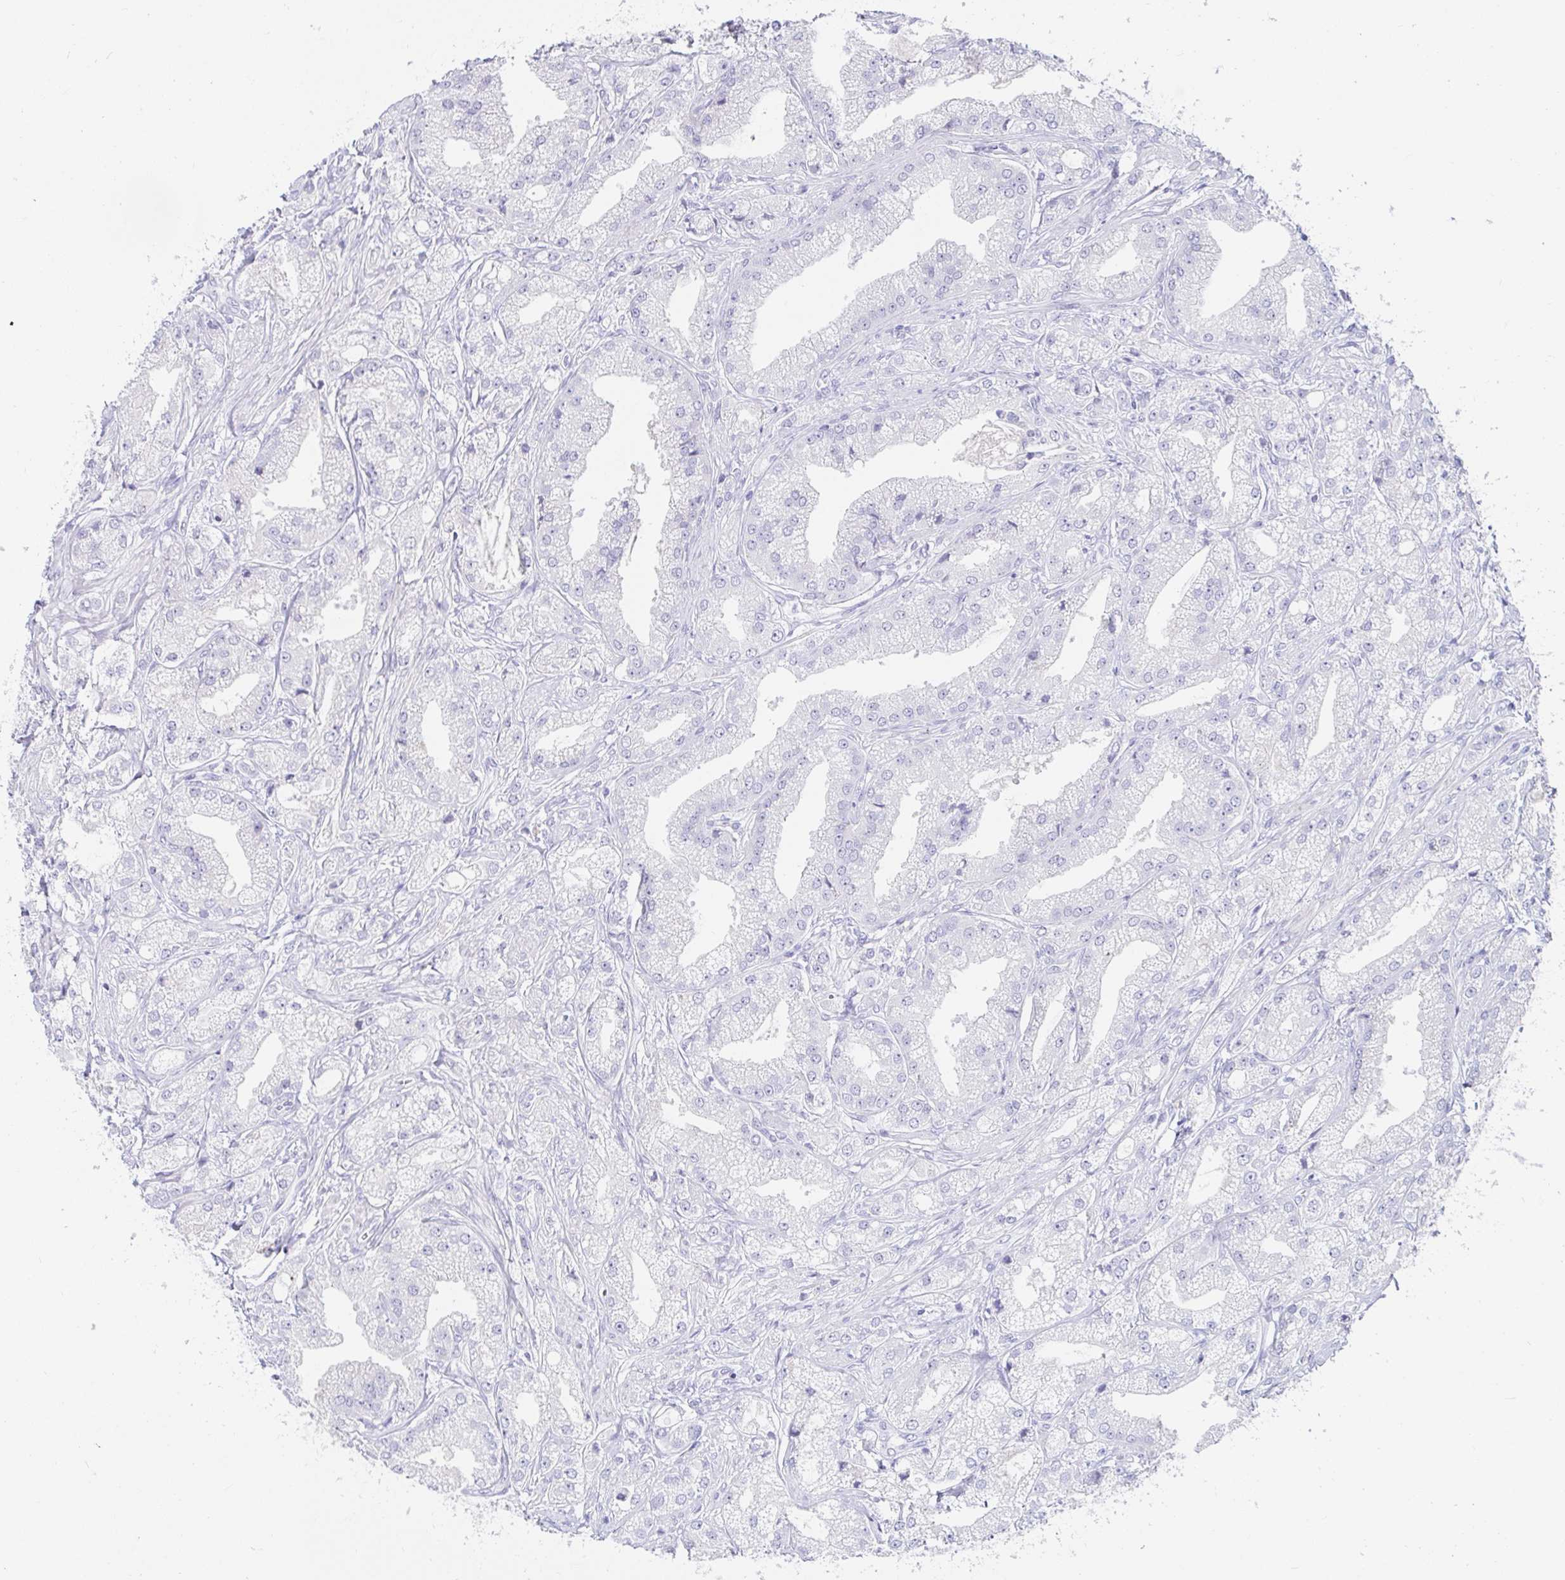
{"staining": {"intensity": "negative", "quantity": "none", "location": "none"}, "tissue": "prostate cancer", "cell_type": "Tumor cells", "image_type": "cancer", "snomed": [{"axis": "morphology", "description": "Adenocarcinoma, High grade"}, {"axis": "topography", "description": "Prostate"}], "caption": "This is an immunohistochemistry image of adenocarcinoma (high-grade) (prostate). There is no expression in tumor cells.", "gene": "OR10K1", "patient": {"sex": "male", "age": 61}}